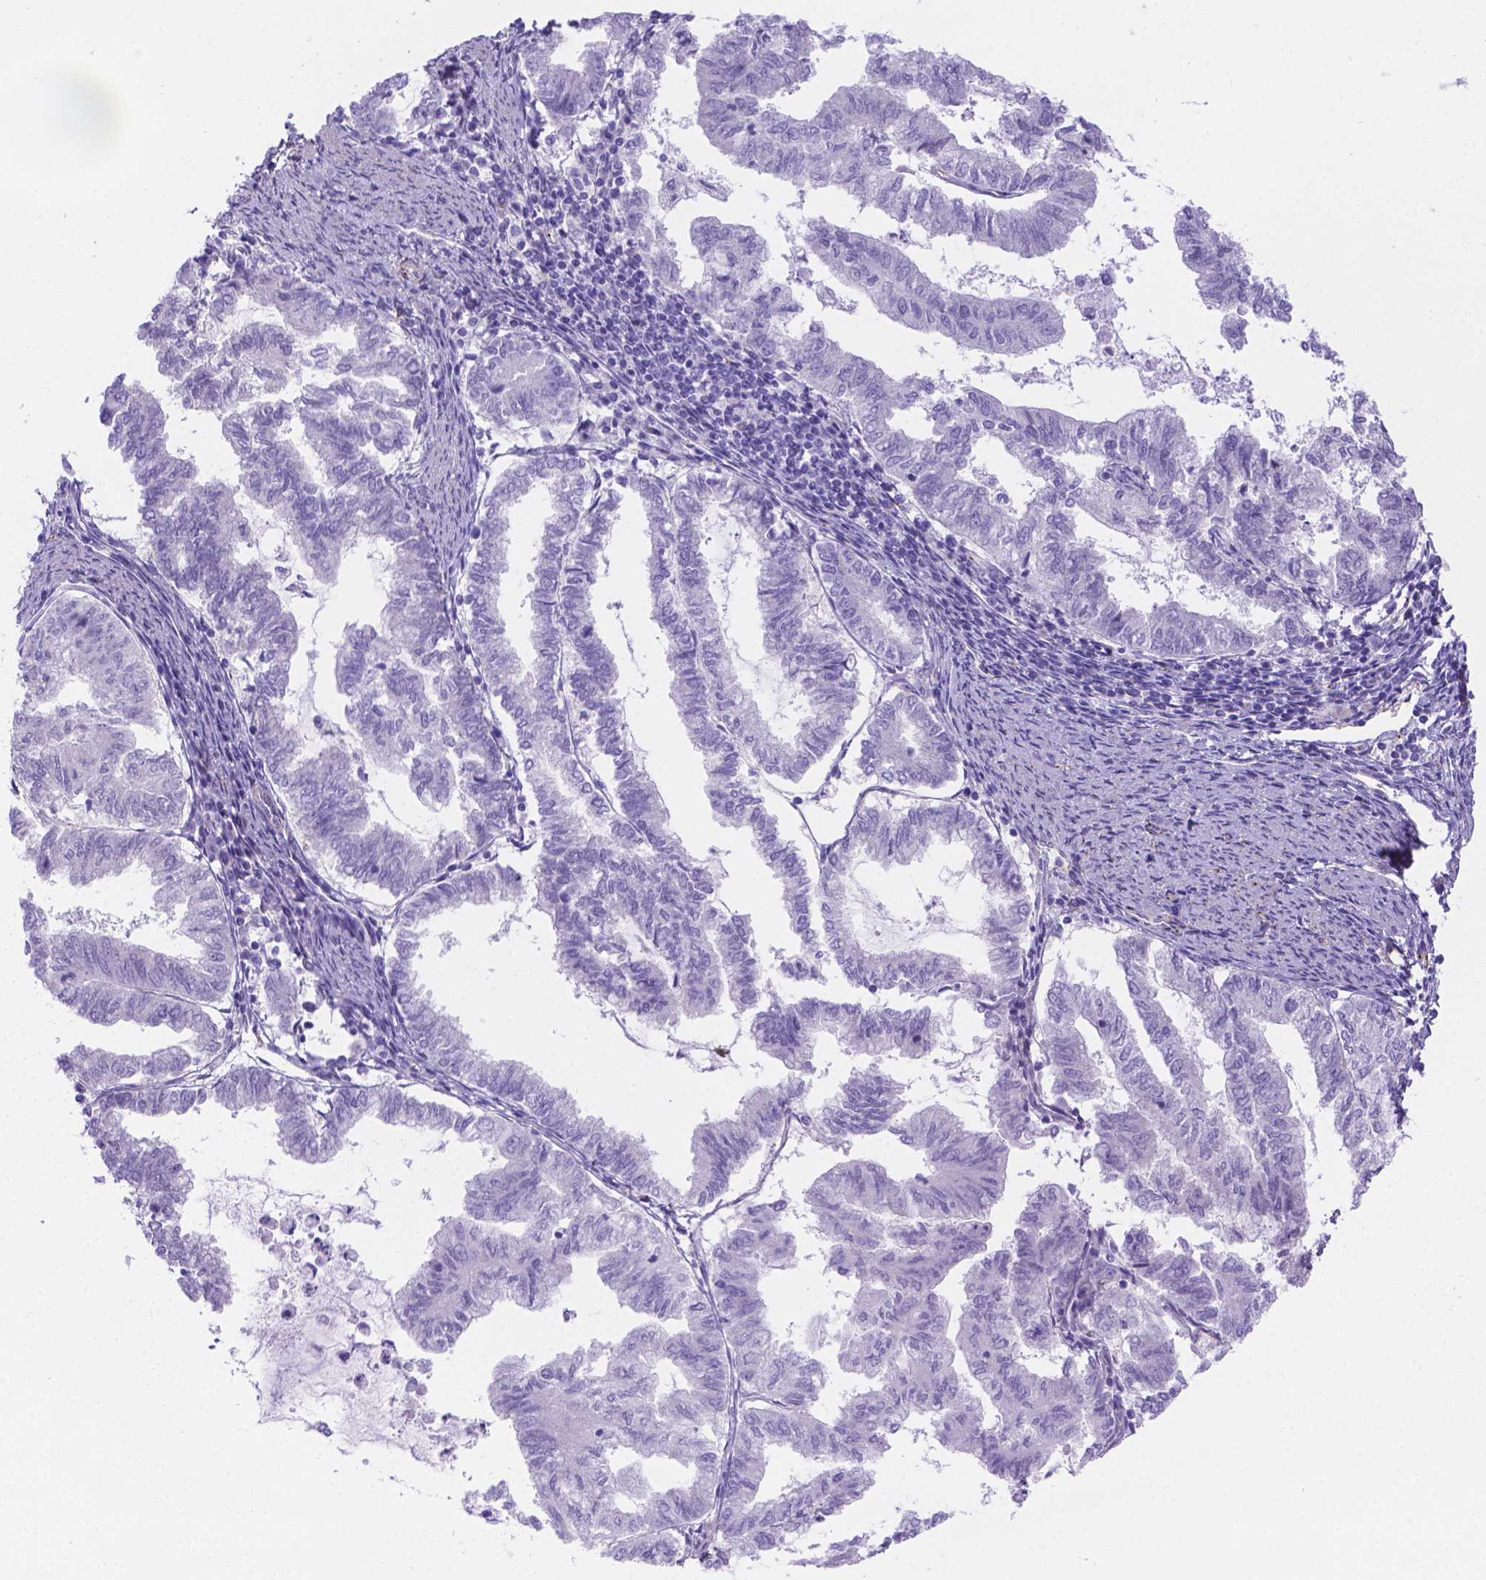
{"staining": {"intensity": "negative", "quantity": "none", "location": "none"}, "tissue": "endometrial cancer", "cell_type": "Tumor cells", "image_type": "cancer", "snomed": [{"axis": "morphology", "description": "Adenocarcinoma, NOS"}, {"axis": "topography", "description": "Endometrium"}], "caption": "High power microscopy histopathology image of an immunohistochemistry image of adenocarcinoma (endometrial), revealing no significant expression in tumor cells.", "gene": "SLC40A1", "patient": {"sex": "female", "age": 79}}